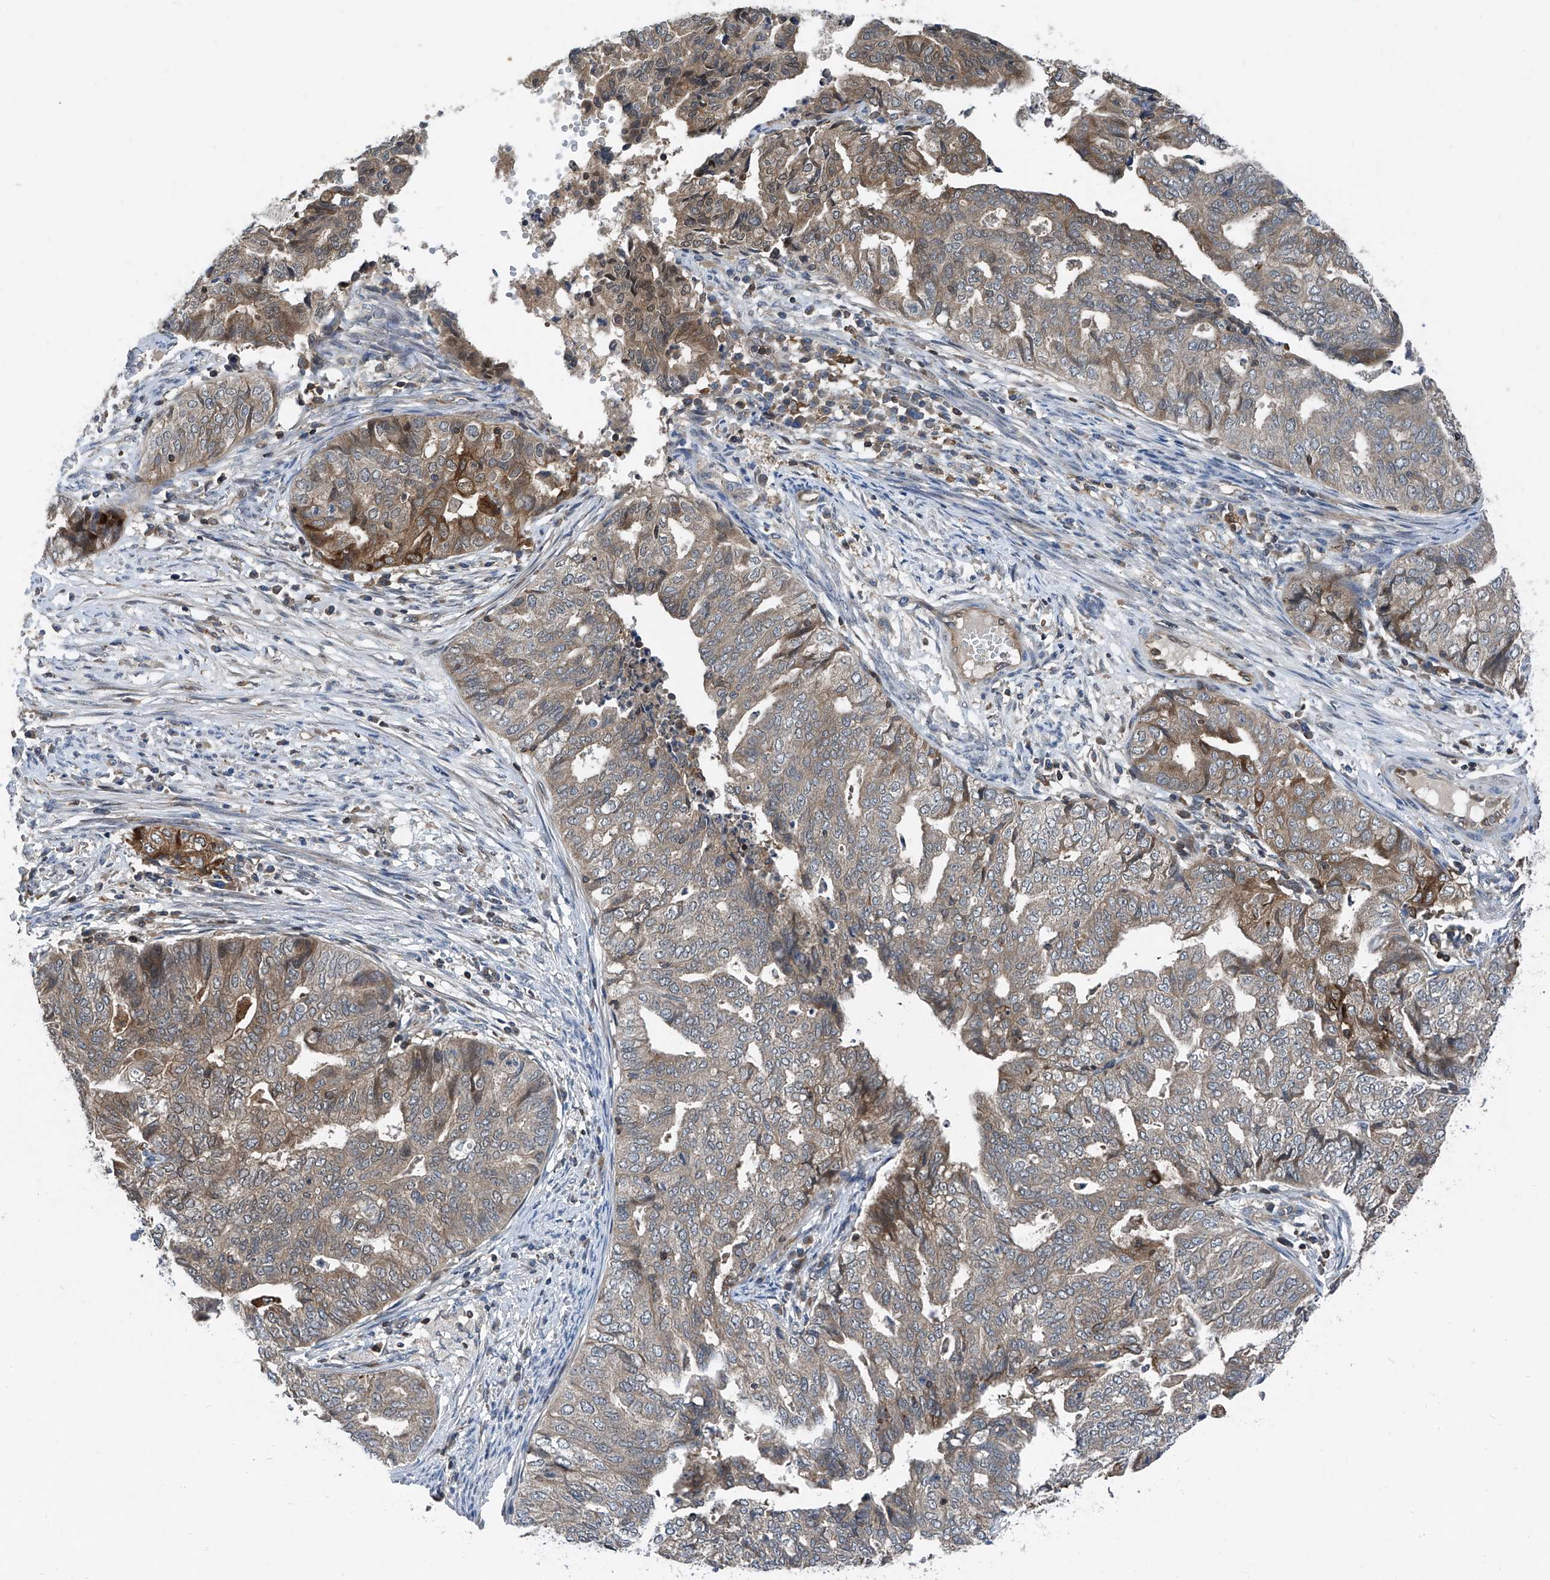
{"staining": {"intensity": "moderate", "quantity": "25%-75%", "location": "cytoplasmic/membranous"}, "tissue": "endometrial cancer", "cell_type": "Tumor cells", "image_type": "cancer", "snomed": [{"axis": "morphology", "description": "Adenocarcinoma, NOS"}, {"axis": "topography", "description": "Endometrium"}], "caption": "Immunohistochemistry staining of endometrial adenocarcinoma, which demonstrates medium levels of moderate cytoplasmic/membranous expression in approximately 25%-75% of tumor cells indicating moderate cytoplasmic/membranous protein staining. The staining was performed using DAB (3,3'-diaminobenzidine) (brown) for protein detection and nuclei were counterstained in hematoxylin (blue).", "gene": "TRIM38", "patient": {"sex": "female", "age": 79}}